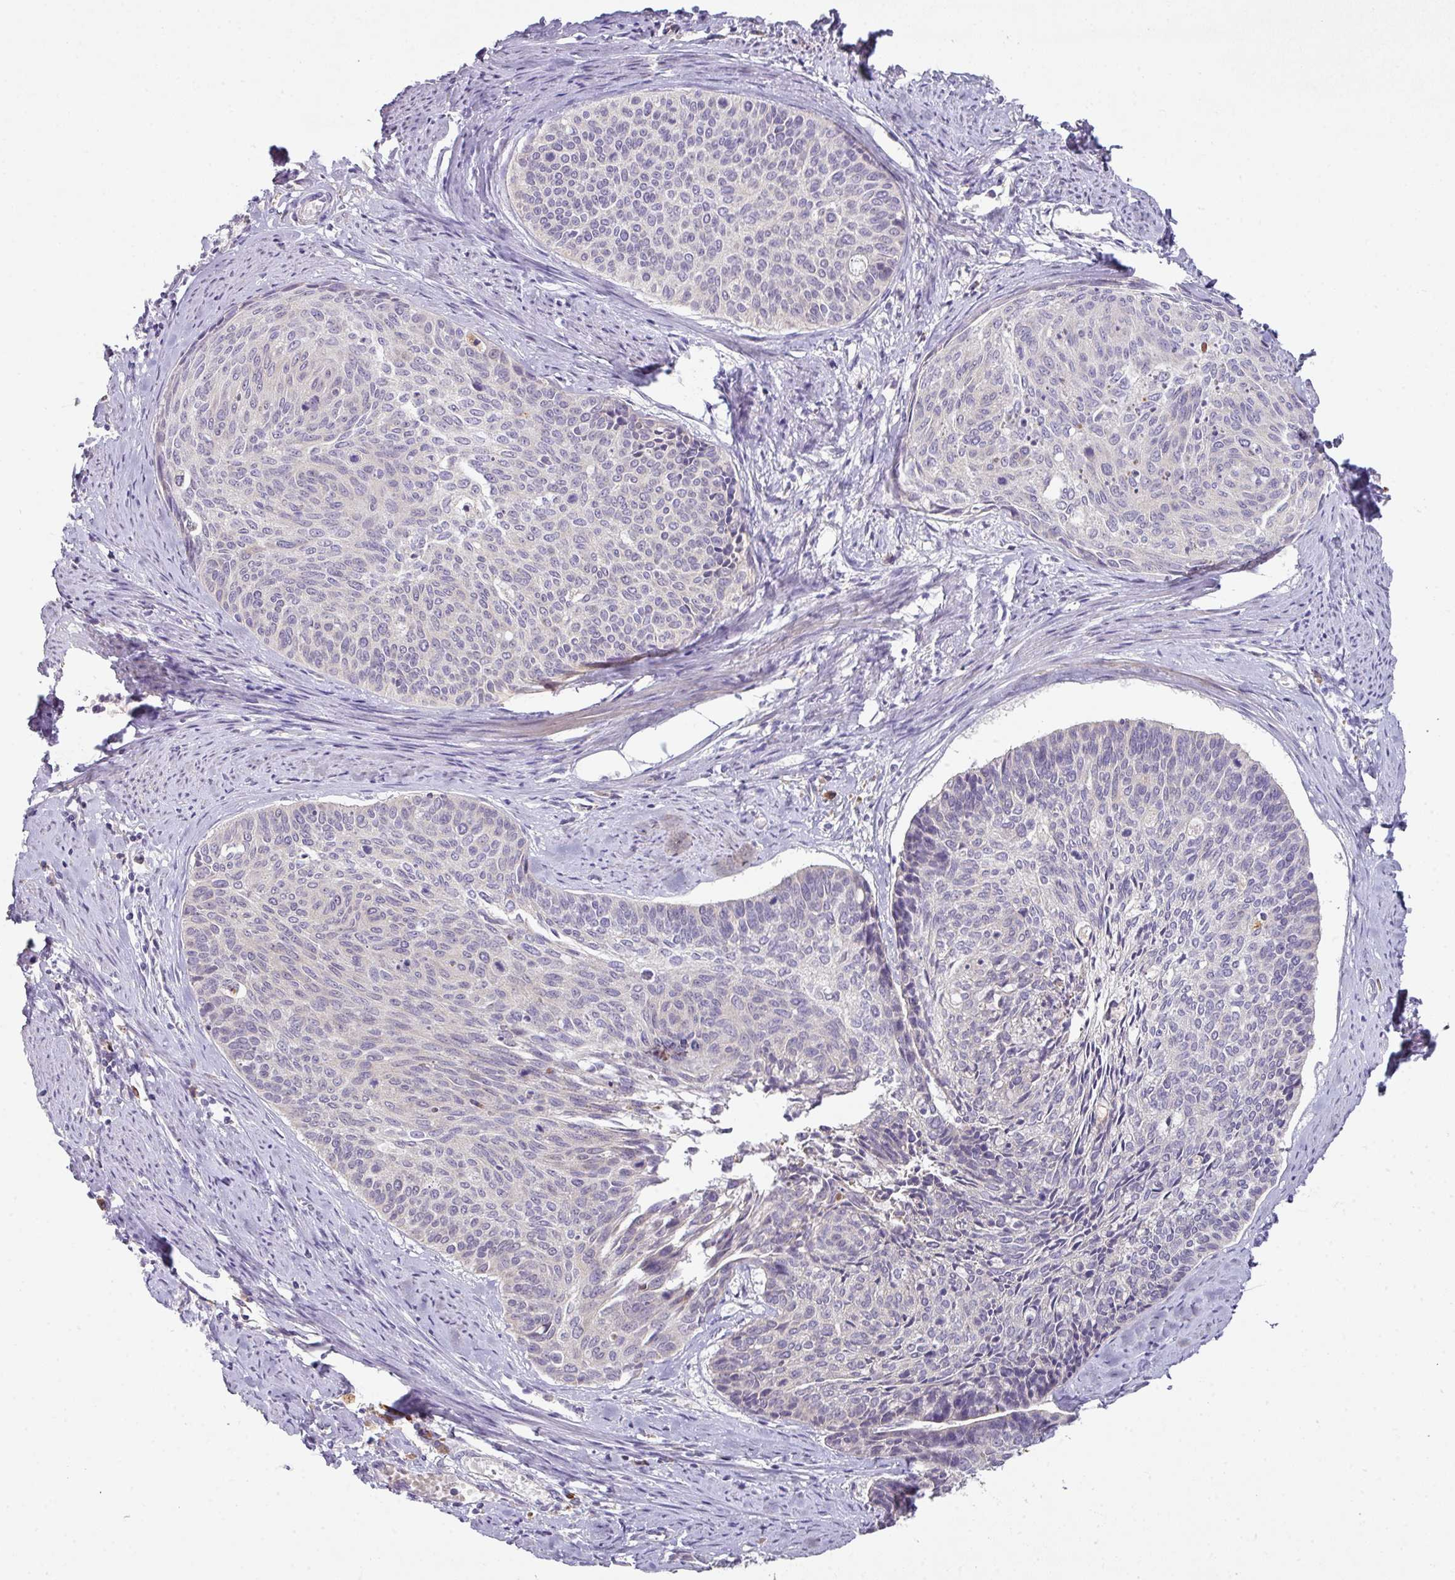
{"staining": {"intensity": "negative", "quantity": "none", "location": "none"}, "tissue": "cervical cancer", "cell_type": "Tumor cells", "image_type": "cancer", "snomed": [{"axis": "morphology", "description": "Squamous cell carcinoma, NOS"}, {"axis": "topography", "description": "Cervix"}], "caption": "Tumor cells are negative for protein expression in human cervical cancer.", "gene": "ZNF266", "patient": {"sex": "female", "age": 55}}